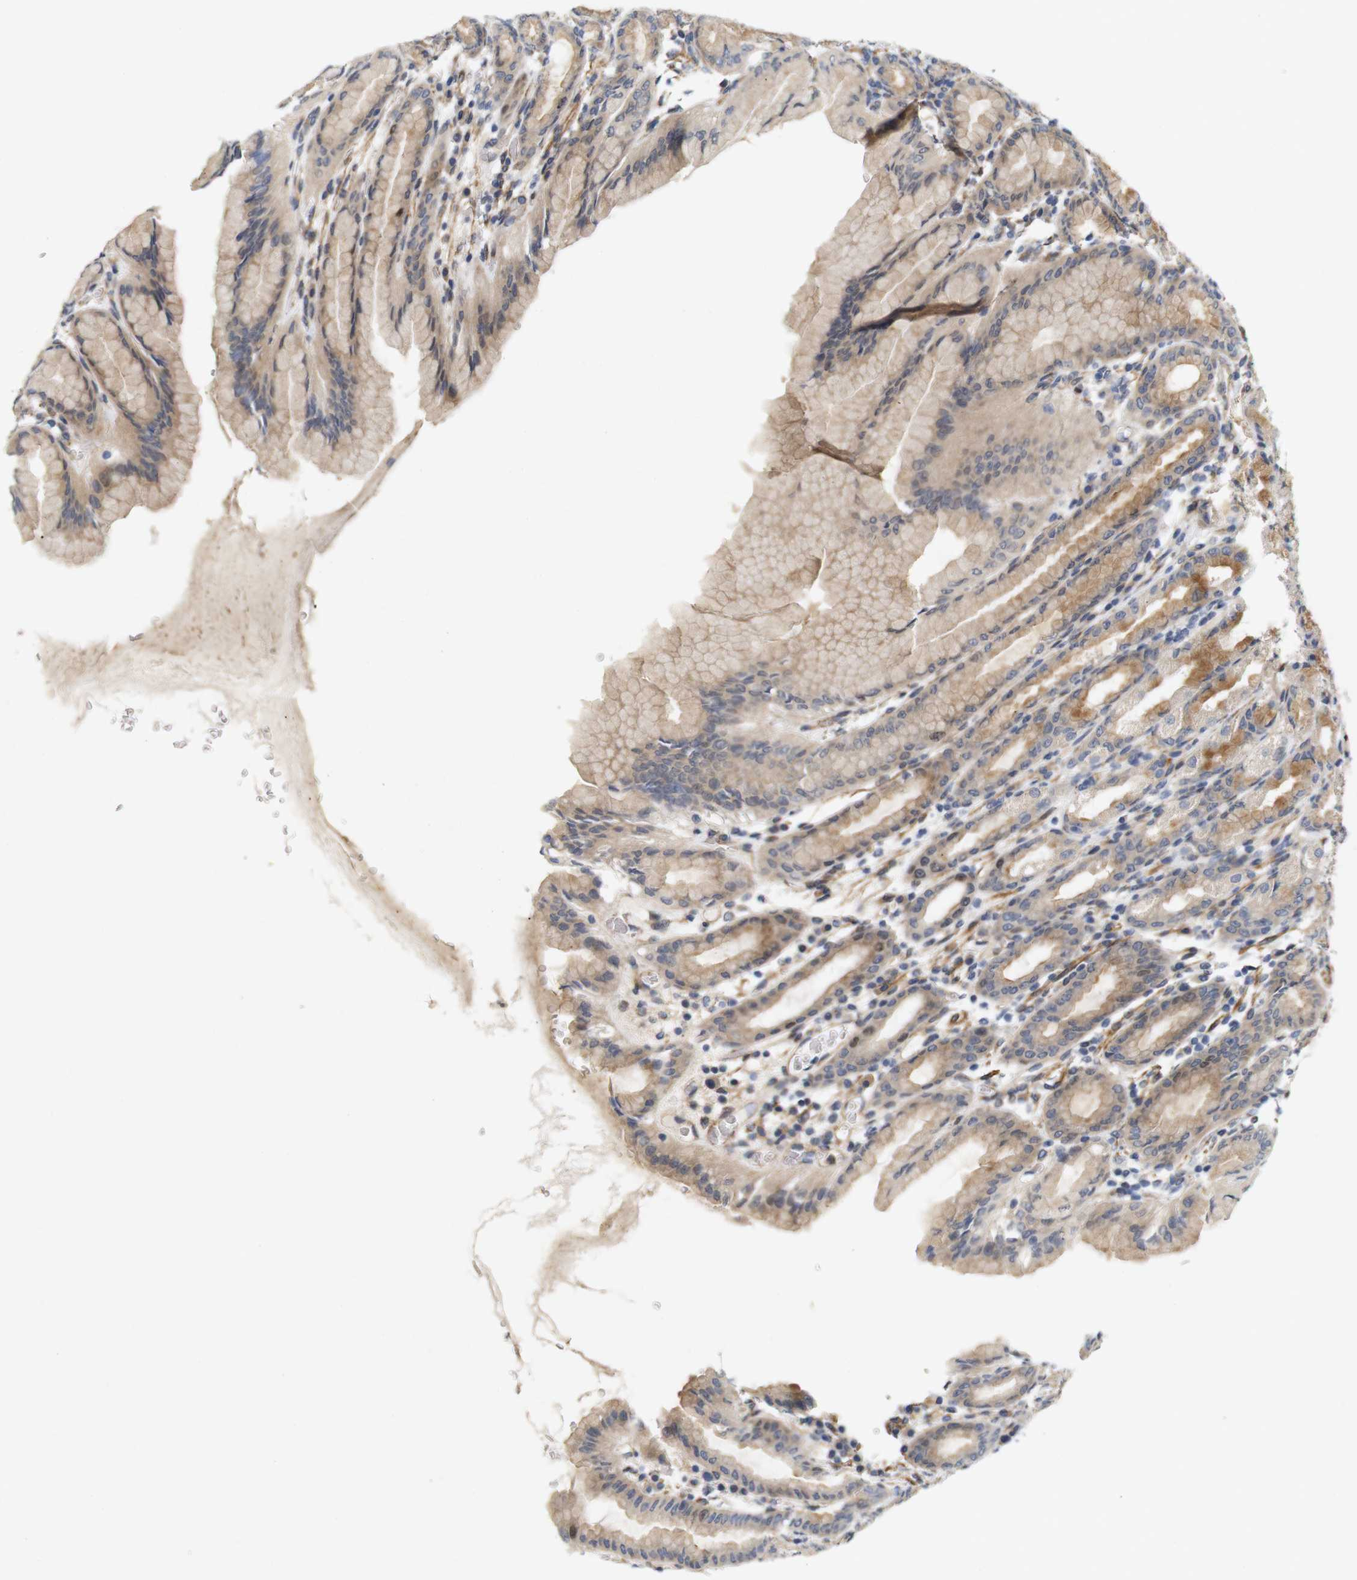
{"staining": {"intensity": "moderate", "quantity": "25%-75%", "location": "cytoplasmic/membranous"}, "tissue": "stomach", "cell_type": "Glandular cells", "image_type": "normal", "snomed": [{"axis": "morphology", "description": "Normal tissue, NOS"}, {"axis": "topography", "description": "Stomach, upper"}], "caption": "IHC histopathology image of unremarkable stomach: stomach stained using immunohistochemistry exhibits medium levels of moderate protein expression localized specifically in the cytoplasmic/membranous of glandular cells, appearing as a cytoplasmic/membranous brown color.", "gene": "CYB561", "patient": {"sex": "male", "age": 68}}